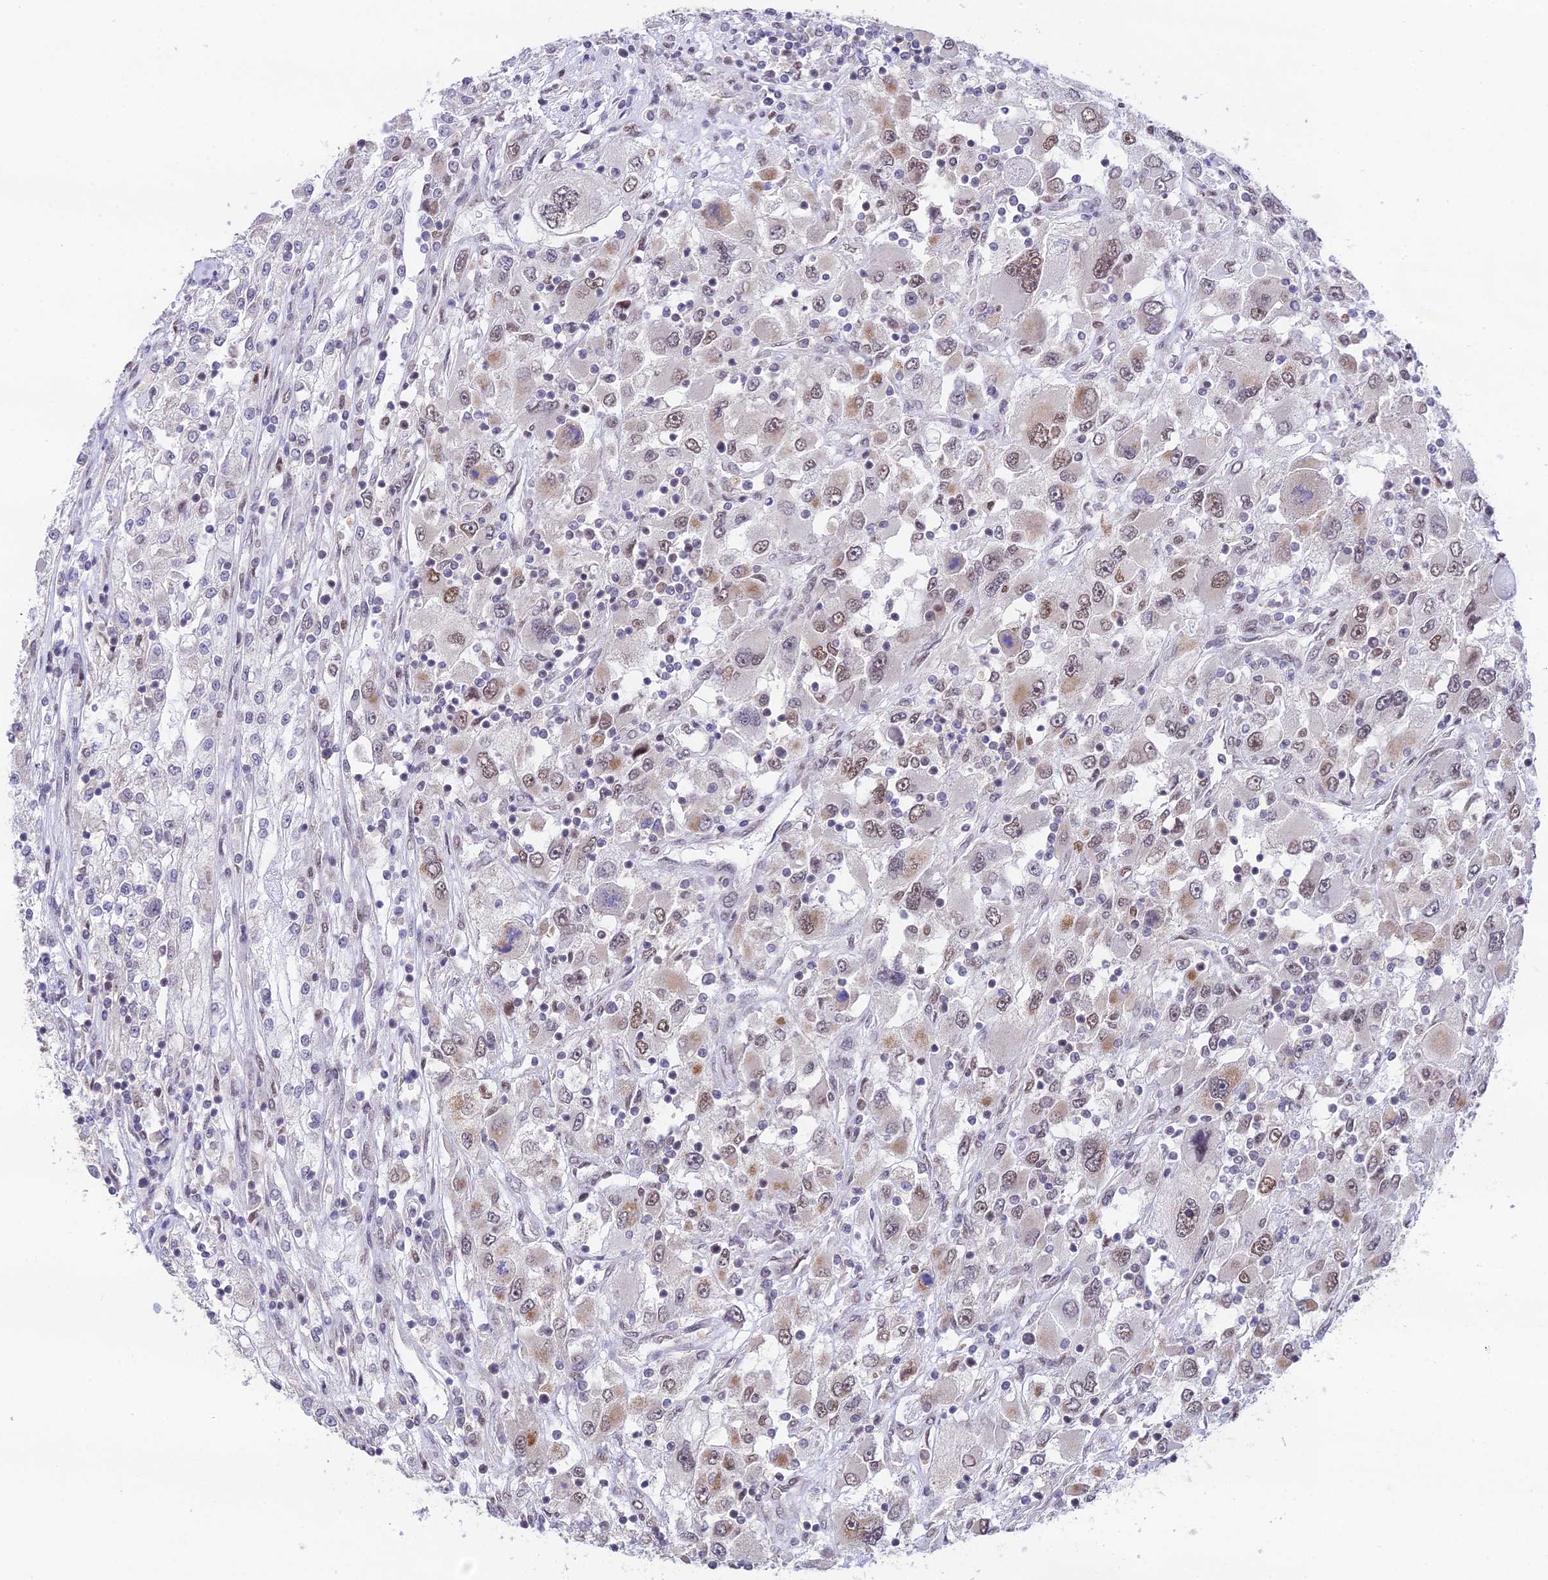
{"staining": {"intensity": "weak", "quantity": "25%-75%", "location": "cytoplasmic/membranous,nuclear"}, "tissue": "renal cancer", "cell_type": "Tumor cells", "image_type": "cancer", "snomed": [{"axis": "morphology", "description": "Adenocarcinoma, NOS"}, {"axis": "topography", "description": "Kidney"}], "caption": "High-power microscopy captured an IHC image of renal cancer (adenocarcinoma), revealing weak cytoplasmic/membranous and nuclear positivity in approximately 25%-75% of tumor cells. (IHC, brightfield microscopy, high magnification).", "gene": "THOC7", "patient": {"sex": "female", "age": 52}}